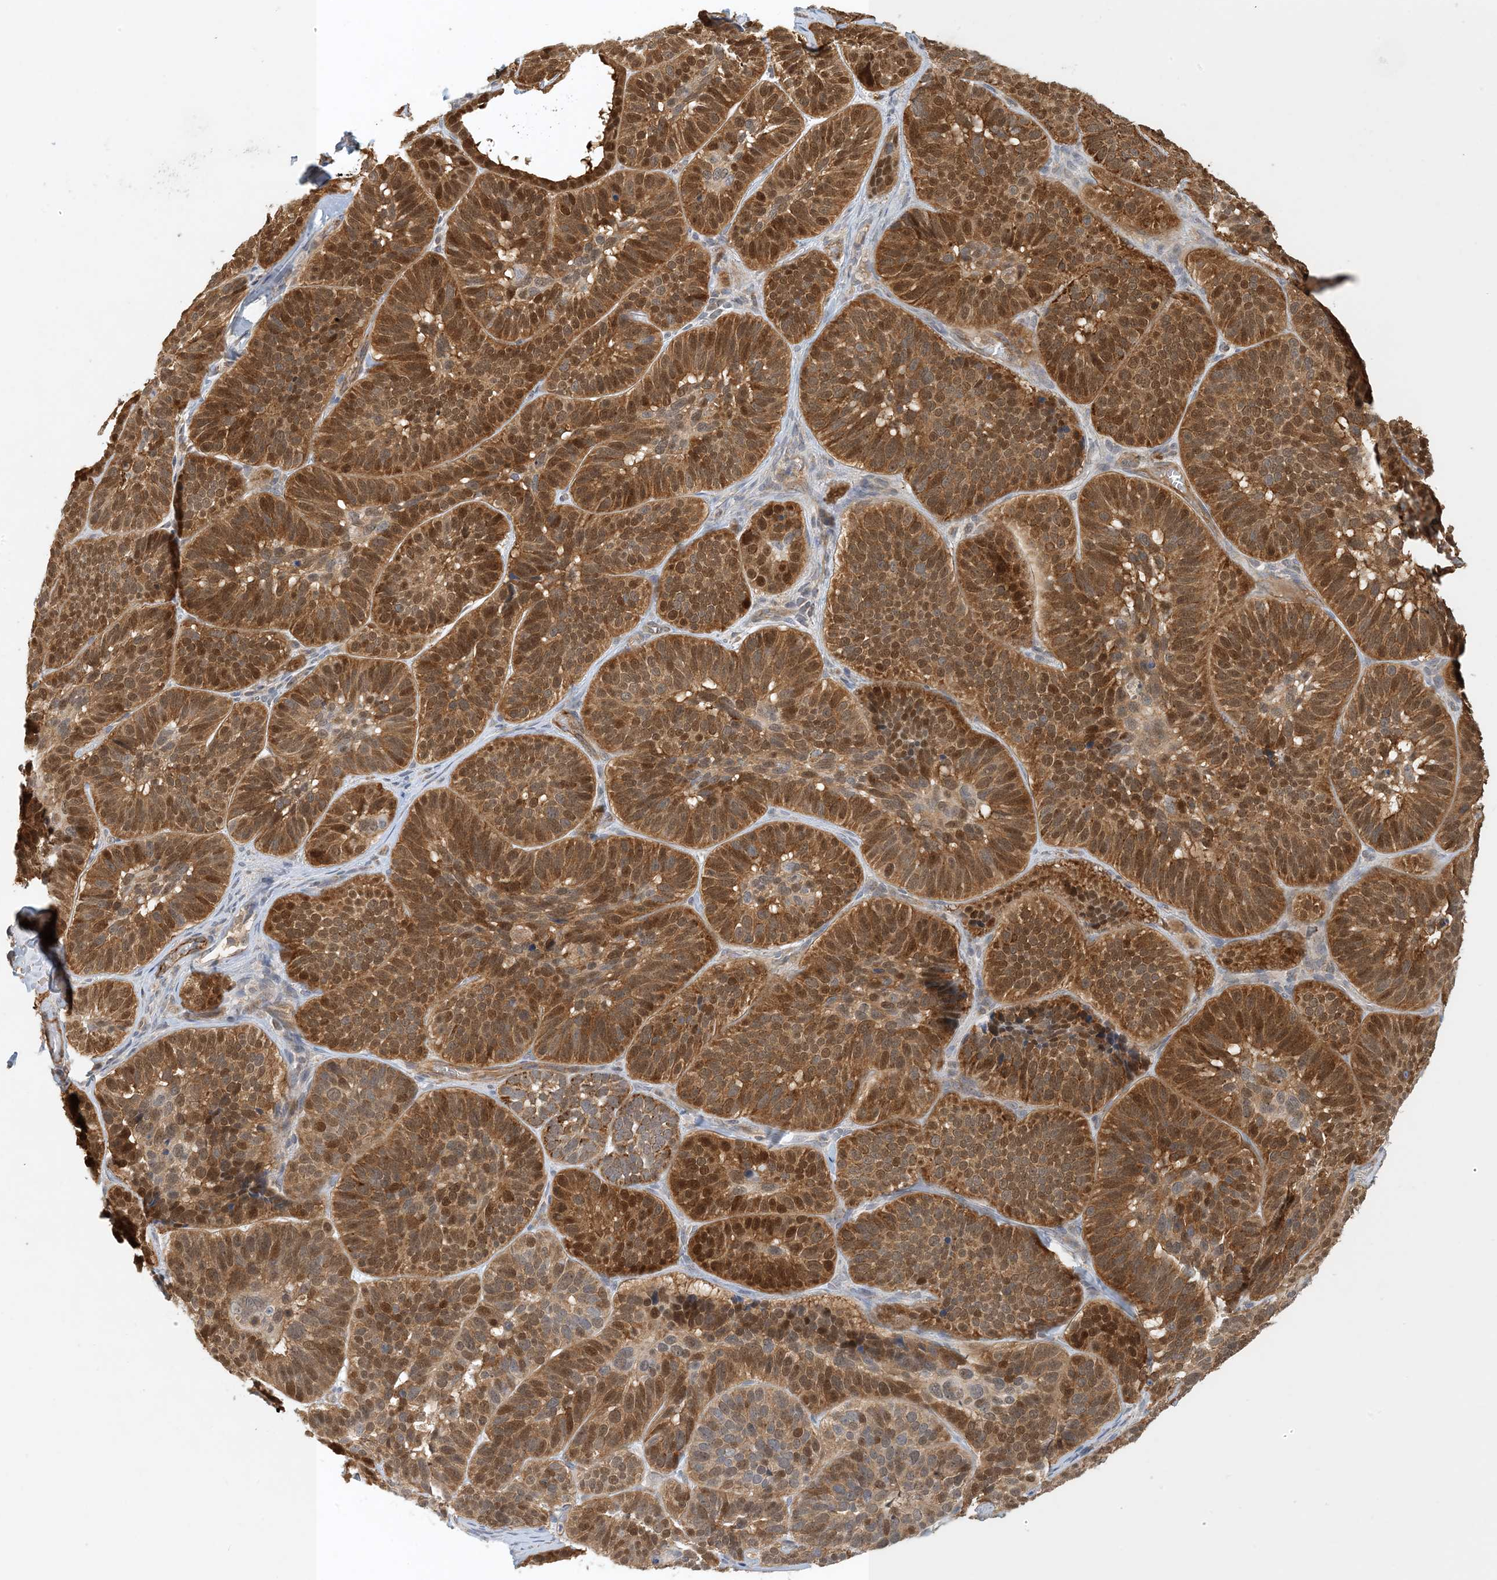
{"staining": {"intensity": "moderate", "quantity": ">75%", "location": "cytoplasmic/membranous,nuclear"}, "tissue": "skin cancer", "cell_type": "Tumor cells", "image_type": "cancer", "snomed": [{"axis": "morphology", "description": "Basal cell carcinoma"}, {"axis": "topography", "description": "Skin"}], "caption": "Tumor cells show moderate cytoplasmic/membranous and nuclear expression in about >75% of cells in skin cancer.", "gene": "ZBTB3", "patient": {"sex": "male", "age": 62}}